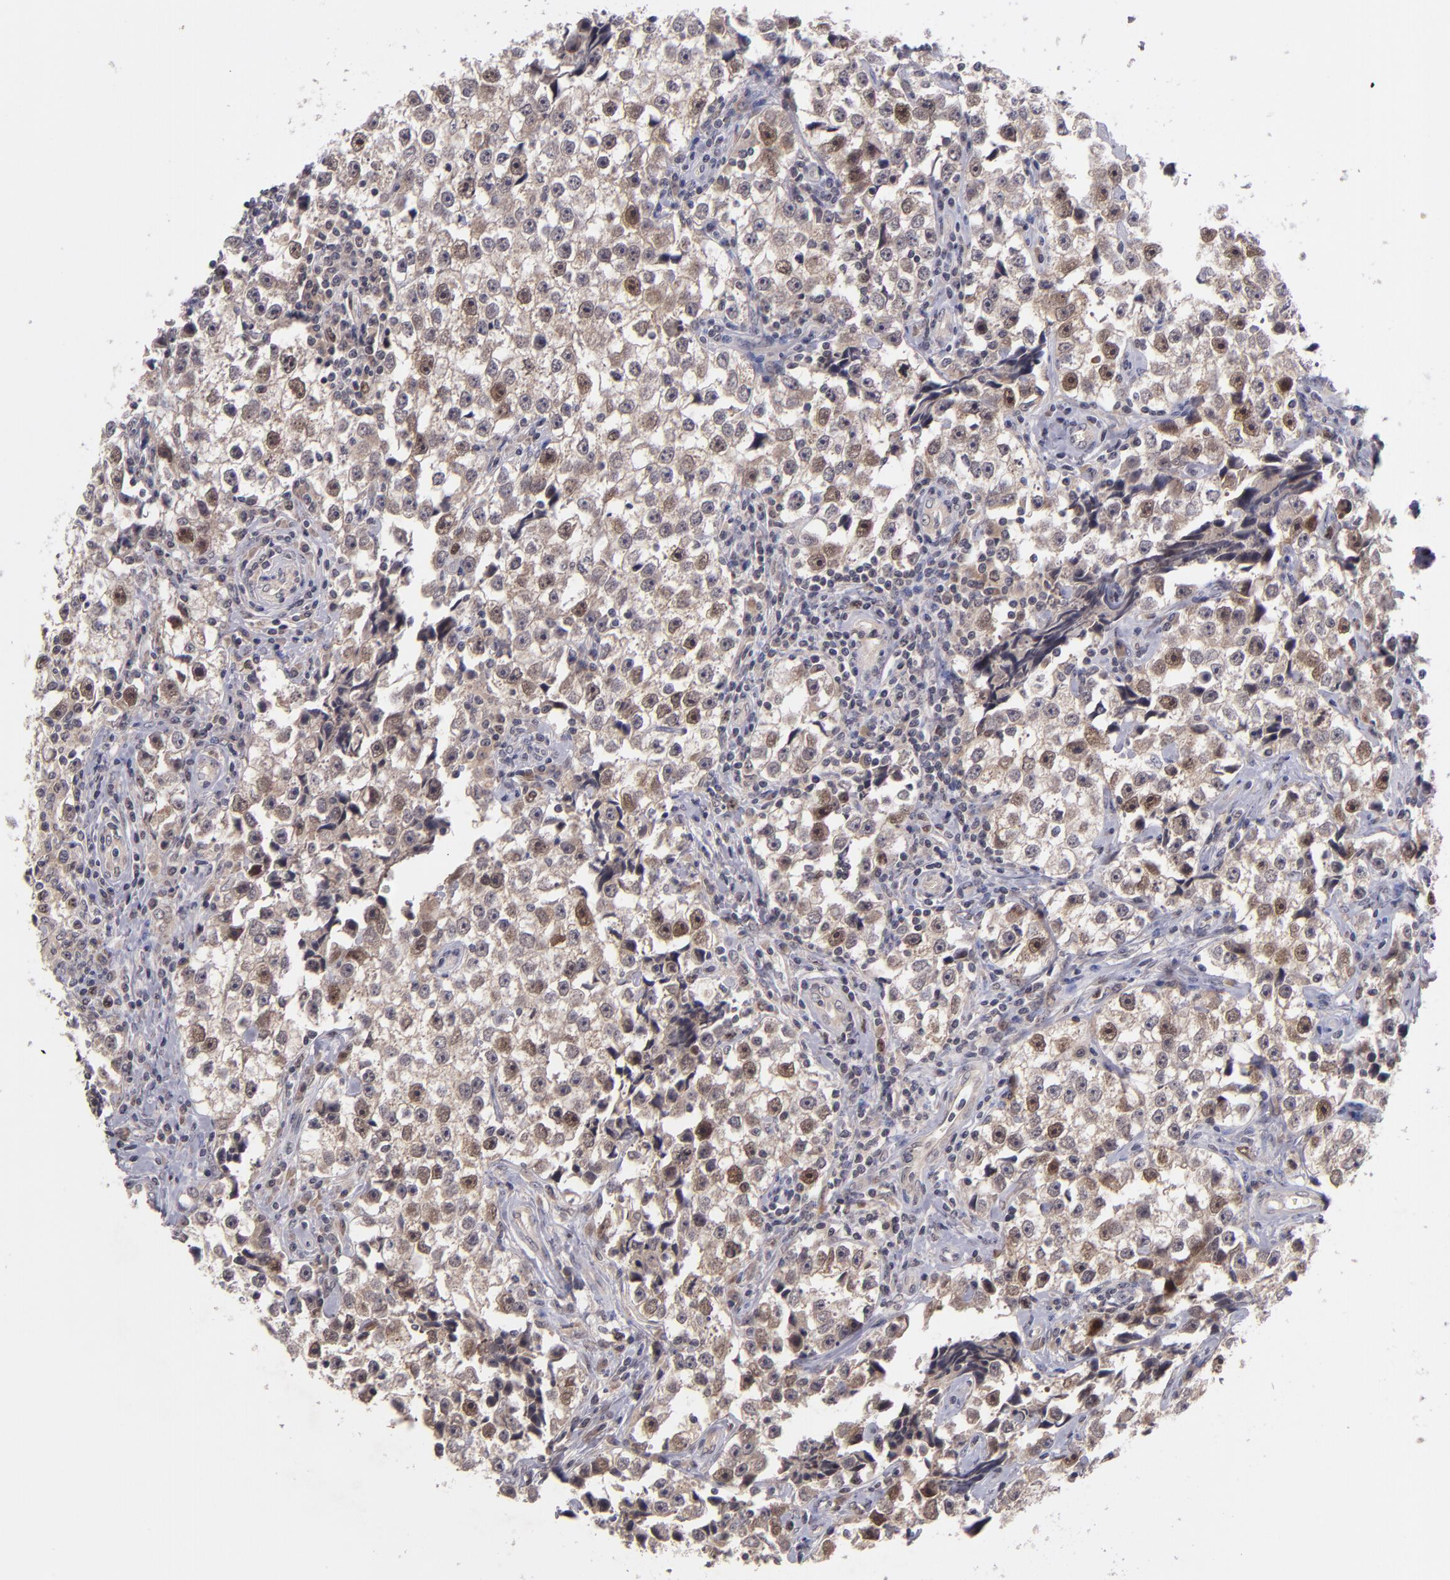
{"staining": {"intensity": "moderate", "quantity": "25%-75%", "location": "nuclear"}, "tissue": "testis cancer", "cell_type": "Tumor cells", "image_type": "cancer", "snomed": [{"axis": "morphology", "description": "Seminoma, NOS"}, {"axis": "topography", "description": "Testis"}], "caption": "This histopathology image exhibits IHC staining of testis cancer (seminoma), with medium moderate nuclear positivity in about 25%-75% of tumor cells.", "gene": "CDC7", "patient": {"sex": "male", "age": 32}}